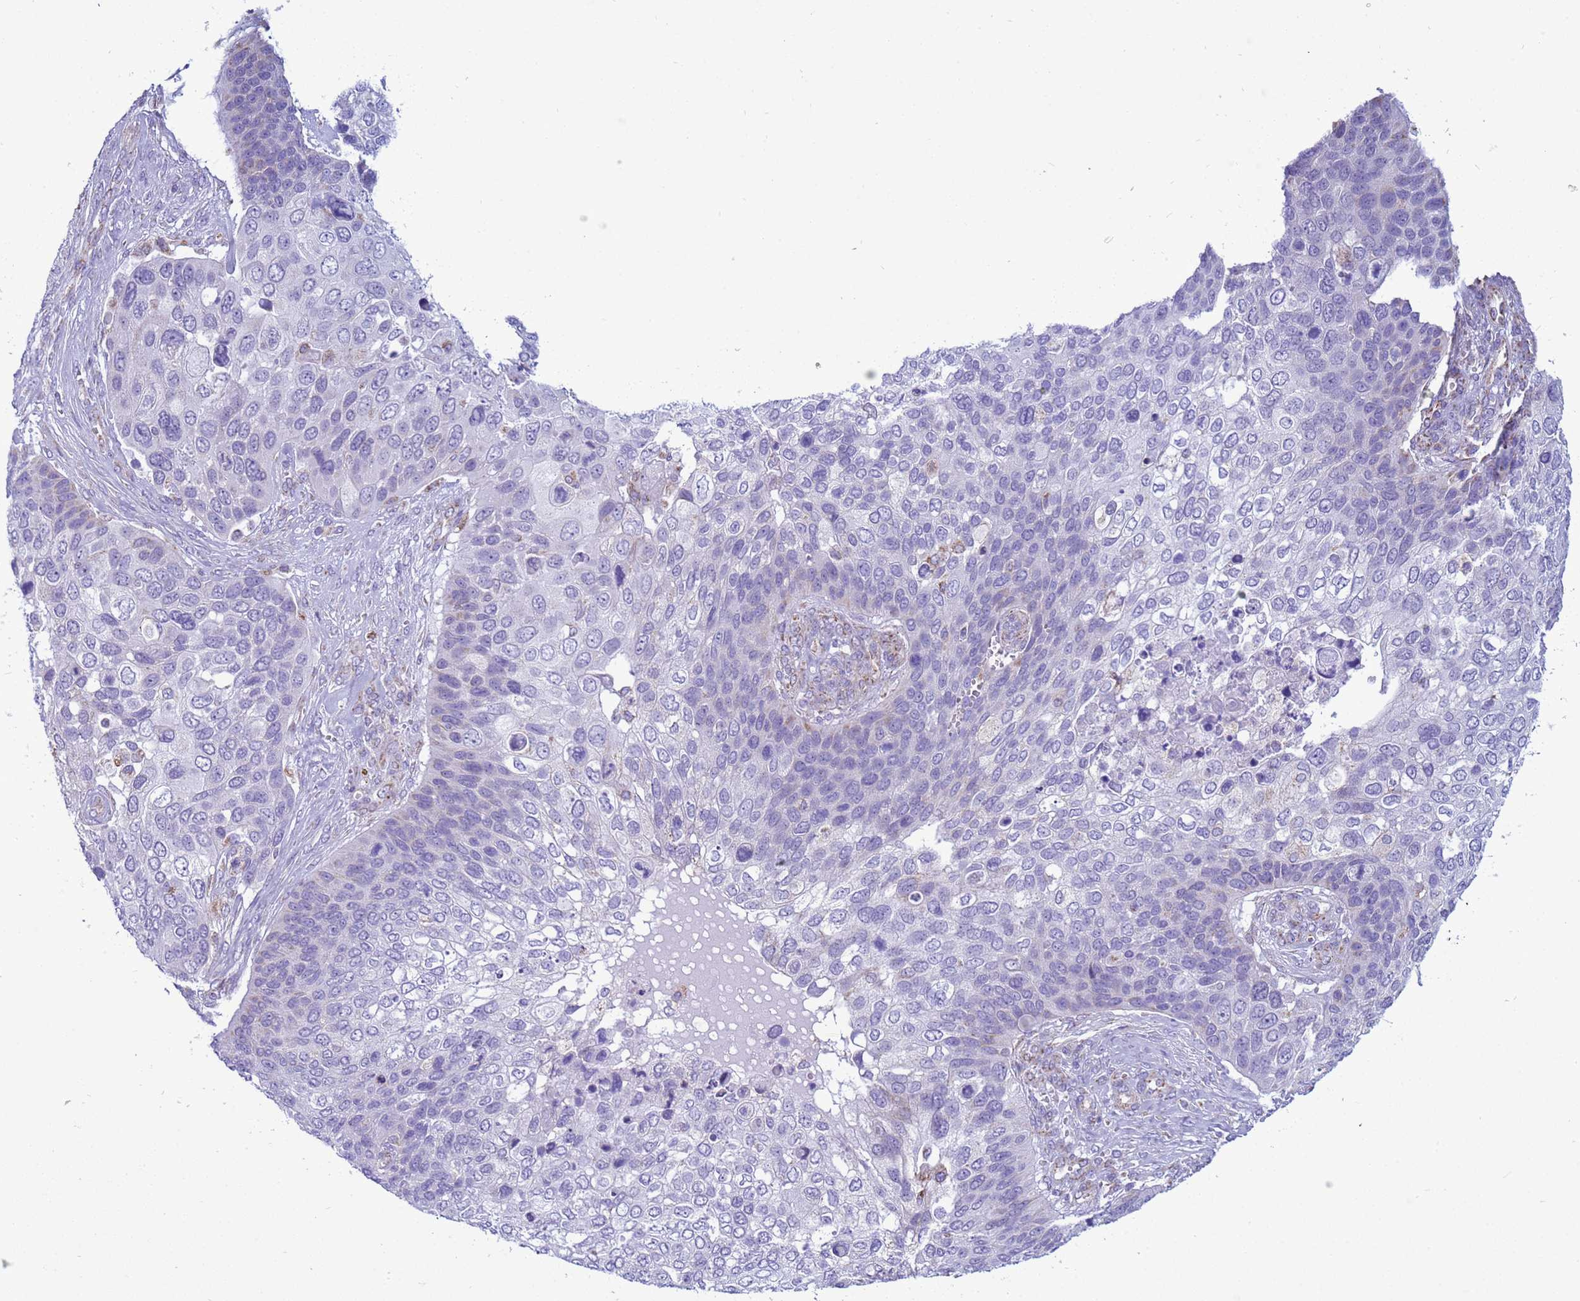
{"staining": {"intensity": "negative", "quantity": "none", "location": "none"}, "tissue": "skin cancer", "cell_type": "Tumor cells", "image_type": "cancer", "snomed": [{"axis": "morphology", "description": "Basal cell carcinoma"}, {"axis": "topography", "description": "Skin"}], "caption": "Immunohistochemical staining of human basal cell carcinoma (skin) reveals no significant expression in tumor cells. (DAB (3,3'-diaminobenzidine) immunohistochemistry (IHC) visualized using brightfield microscopy, high magnification).", "gene": "NCALD", "patient": {"sex": "female", "age": 74}}